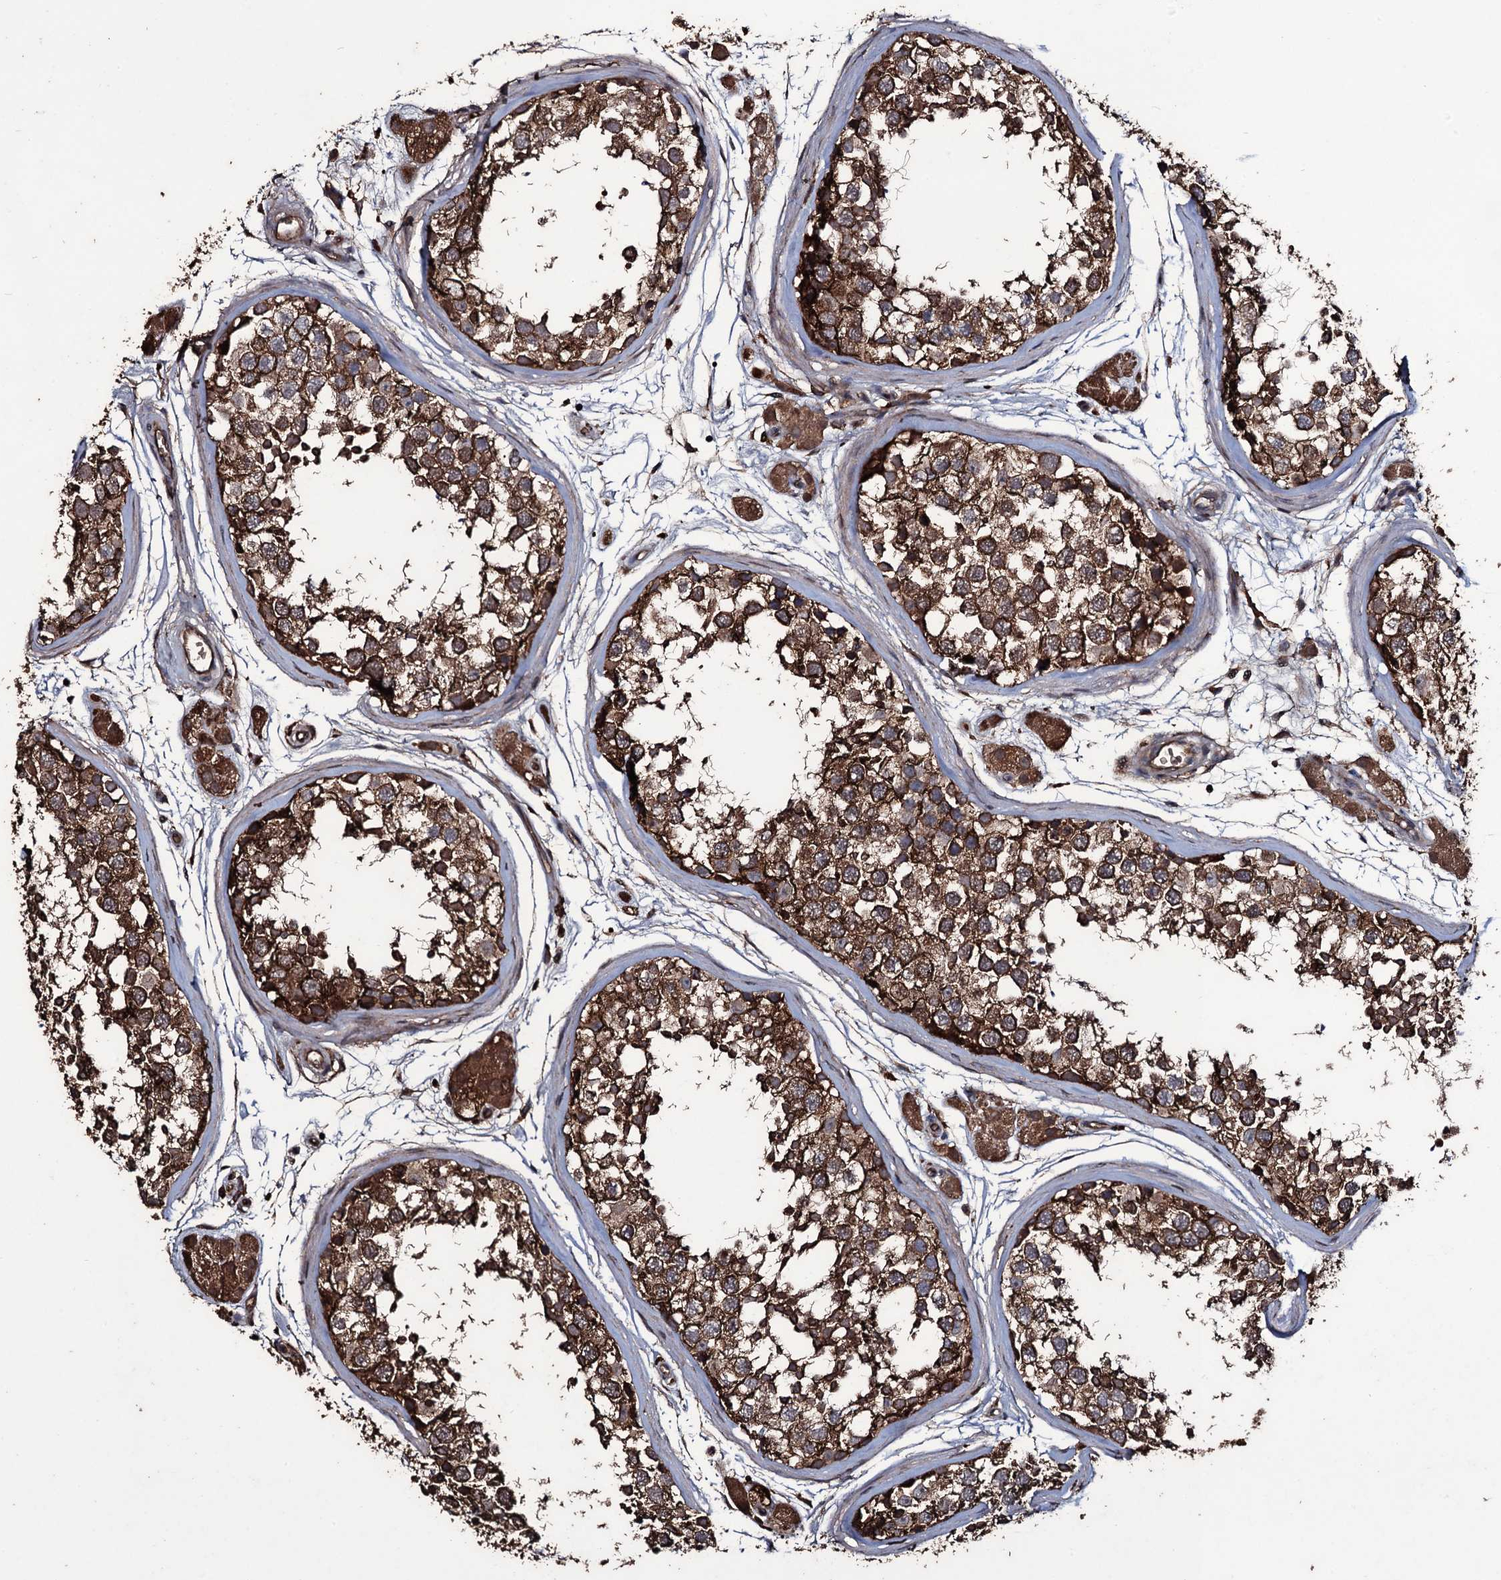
{"staining": {"intensity": "strong", "quantity": ">75%", "location": "cytoplasmic/membranous"}, "tissue": "testis", "cell_type": "Cells in seminiferous ducts", "image_type": "normal", "snomed": [{"axis": "morphology", "description": "Normal tissue, NOS"}, {"axis": "topography", "description": "Testis"}], "caption": "Approximately >75% of cells in seminiferous ducts in normal human testis display strong cytoplasmic/membranous protein staining as visualized by brown immunohistochemical staining.", "gene": "ZSWIM8", "patient": {"sex": "male", "age": 56}}